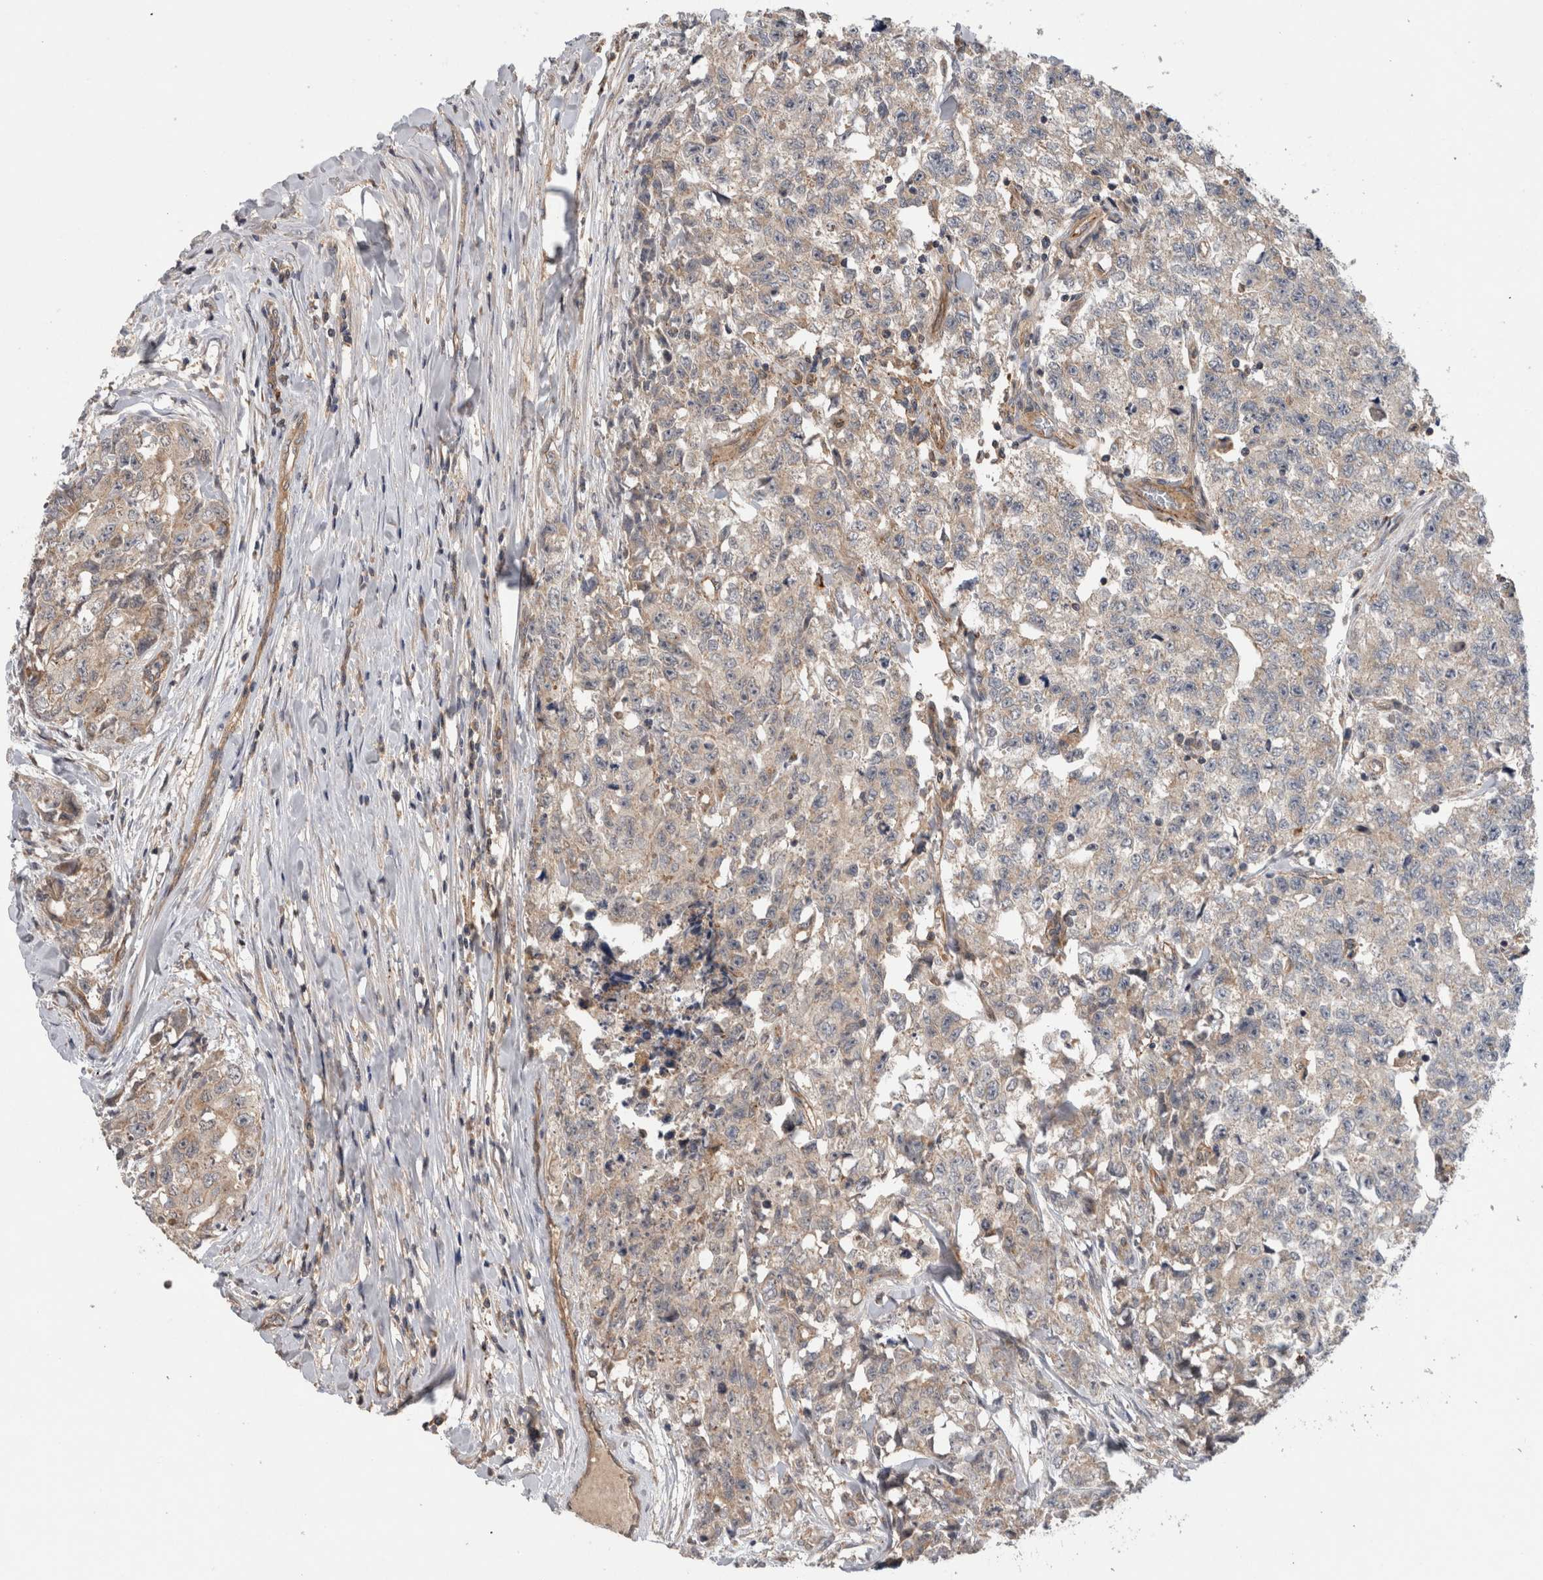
{"staining": {"intensity": "weak", "quantity": "25%-75%", "location": "cytoplasmic/membranous"}, "tissue": "testis cancer", "cell_type": "Tumor cells", "image_type": "cancer", "snomed": [{"axis": "morphology", "description": "Carcinoma, Embryonal, NOS"}, {"axis": "topography", "description": "Testis"}], "caption": "Human testis cancer (embryonal carcinoma) stained with a brown dye displays weak cytoplasmic/membranous positive positivity in about 25%-75% of tumor cells.", "gene": "TARBP1", "patient": {"sex": "male", "age": 28}}